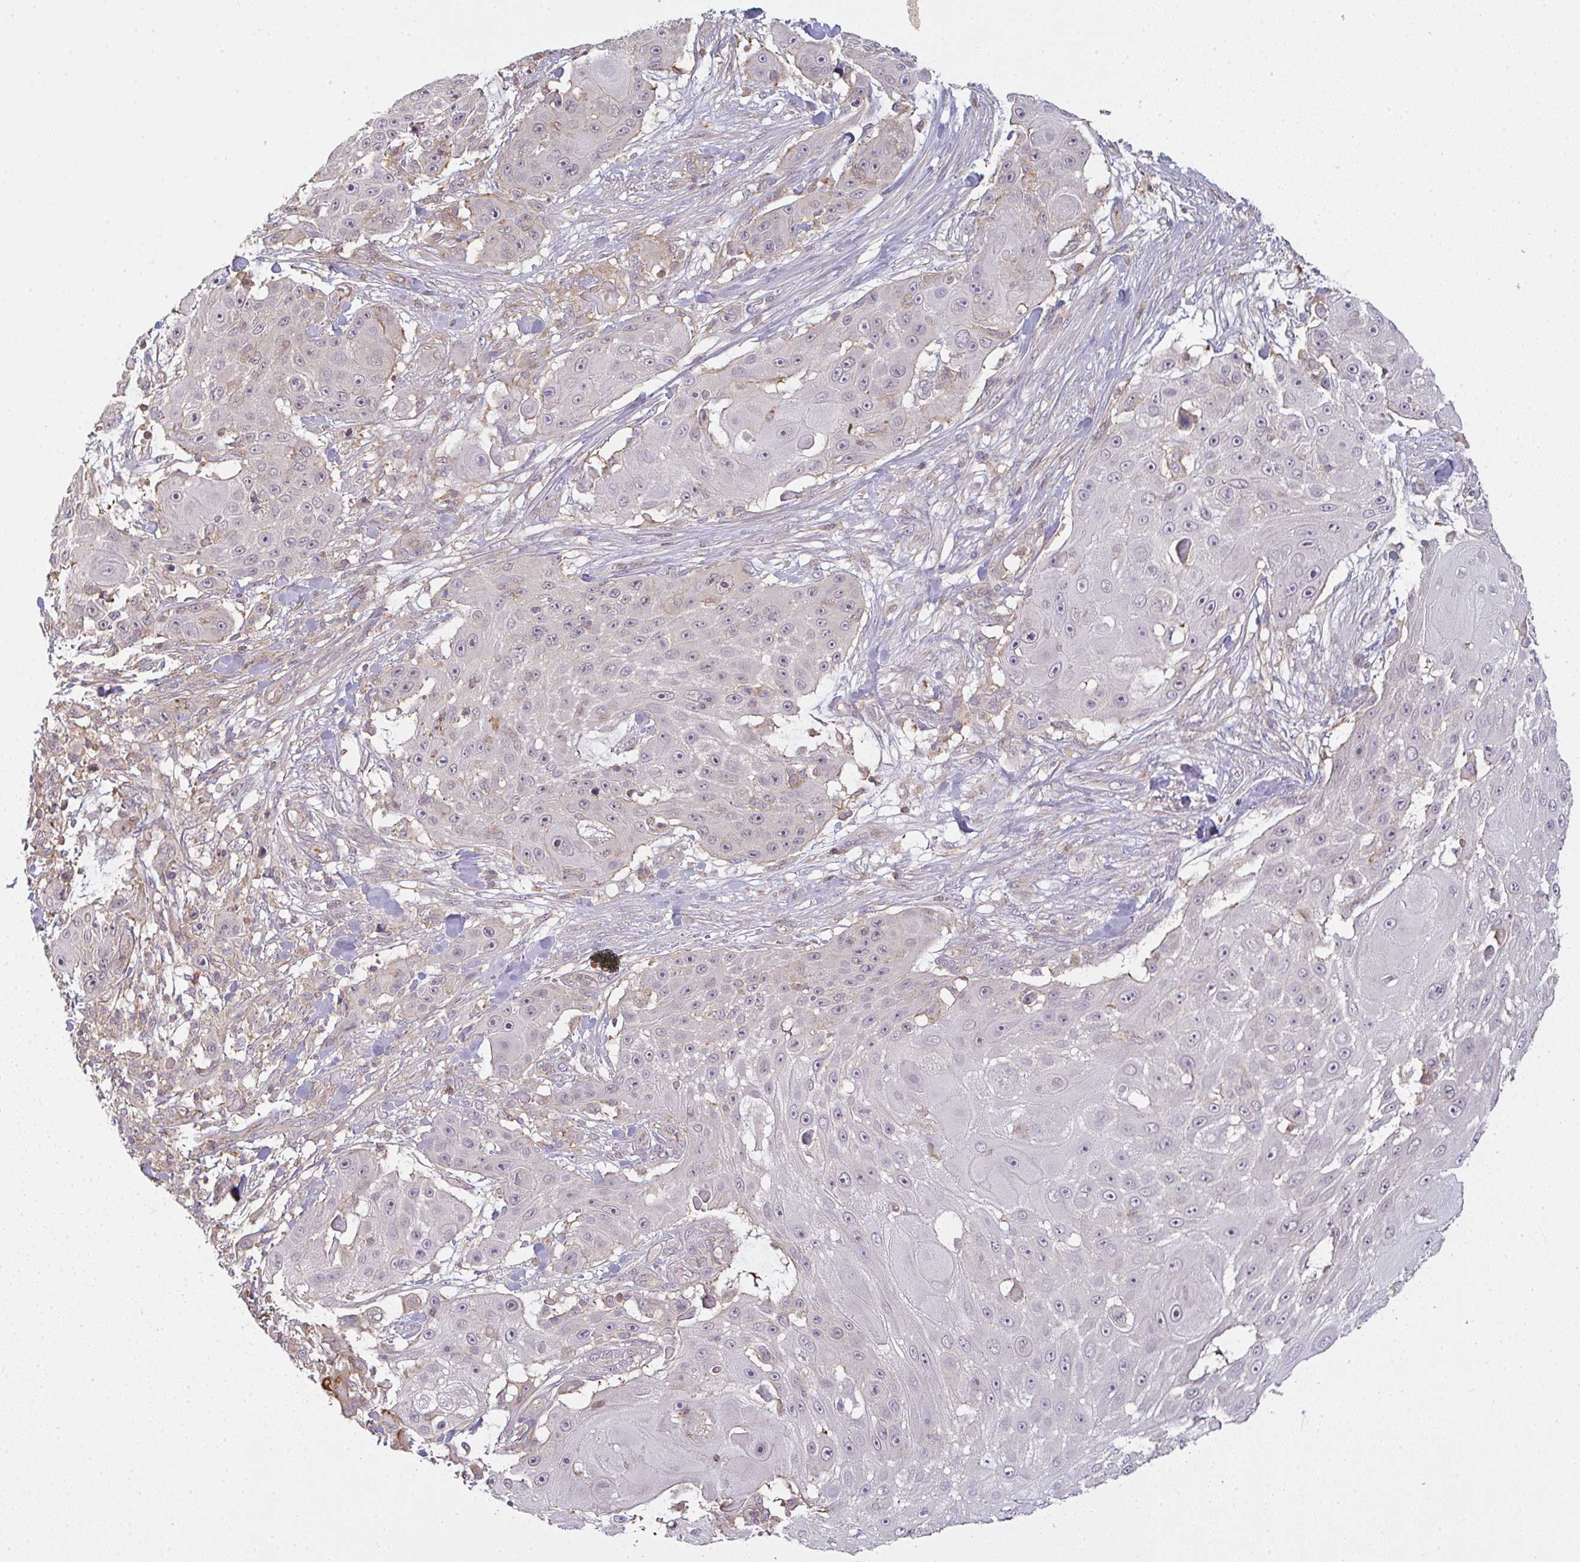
{"staining": {"intensity": "negative", "quantity": "none", "location": "none"}, "tissue": "skin cancer", "cell_type": "Tumor cells", "image_type": "cancer", "snomed": [{"axis": "morphology", "description": "Squamous cell carcinoma, NOS"}, {"axis": "topography", "description": "Skin"}], "caption": "This is a photomicrograph of immunohistochemistry staining of skin cancer (squamous cell carcinoma), which shows no expression in tumor cells.", "gene": "CSE1L", "patient": {"sex": "female", "age": 86}}